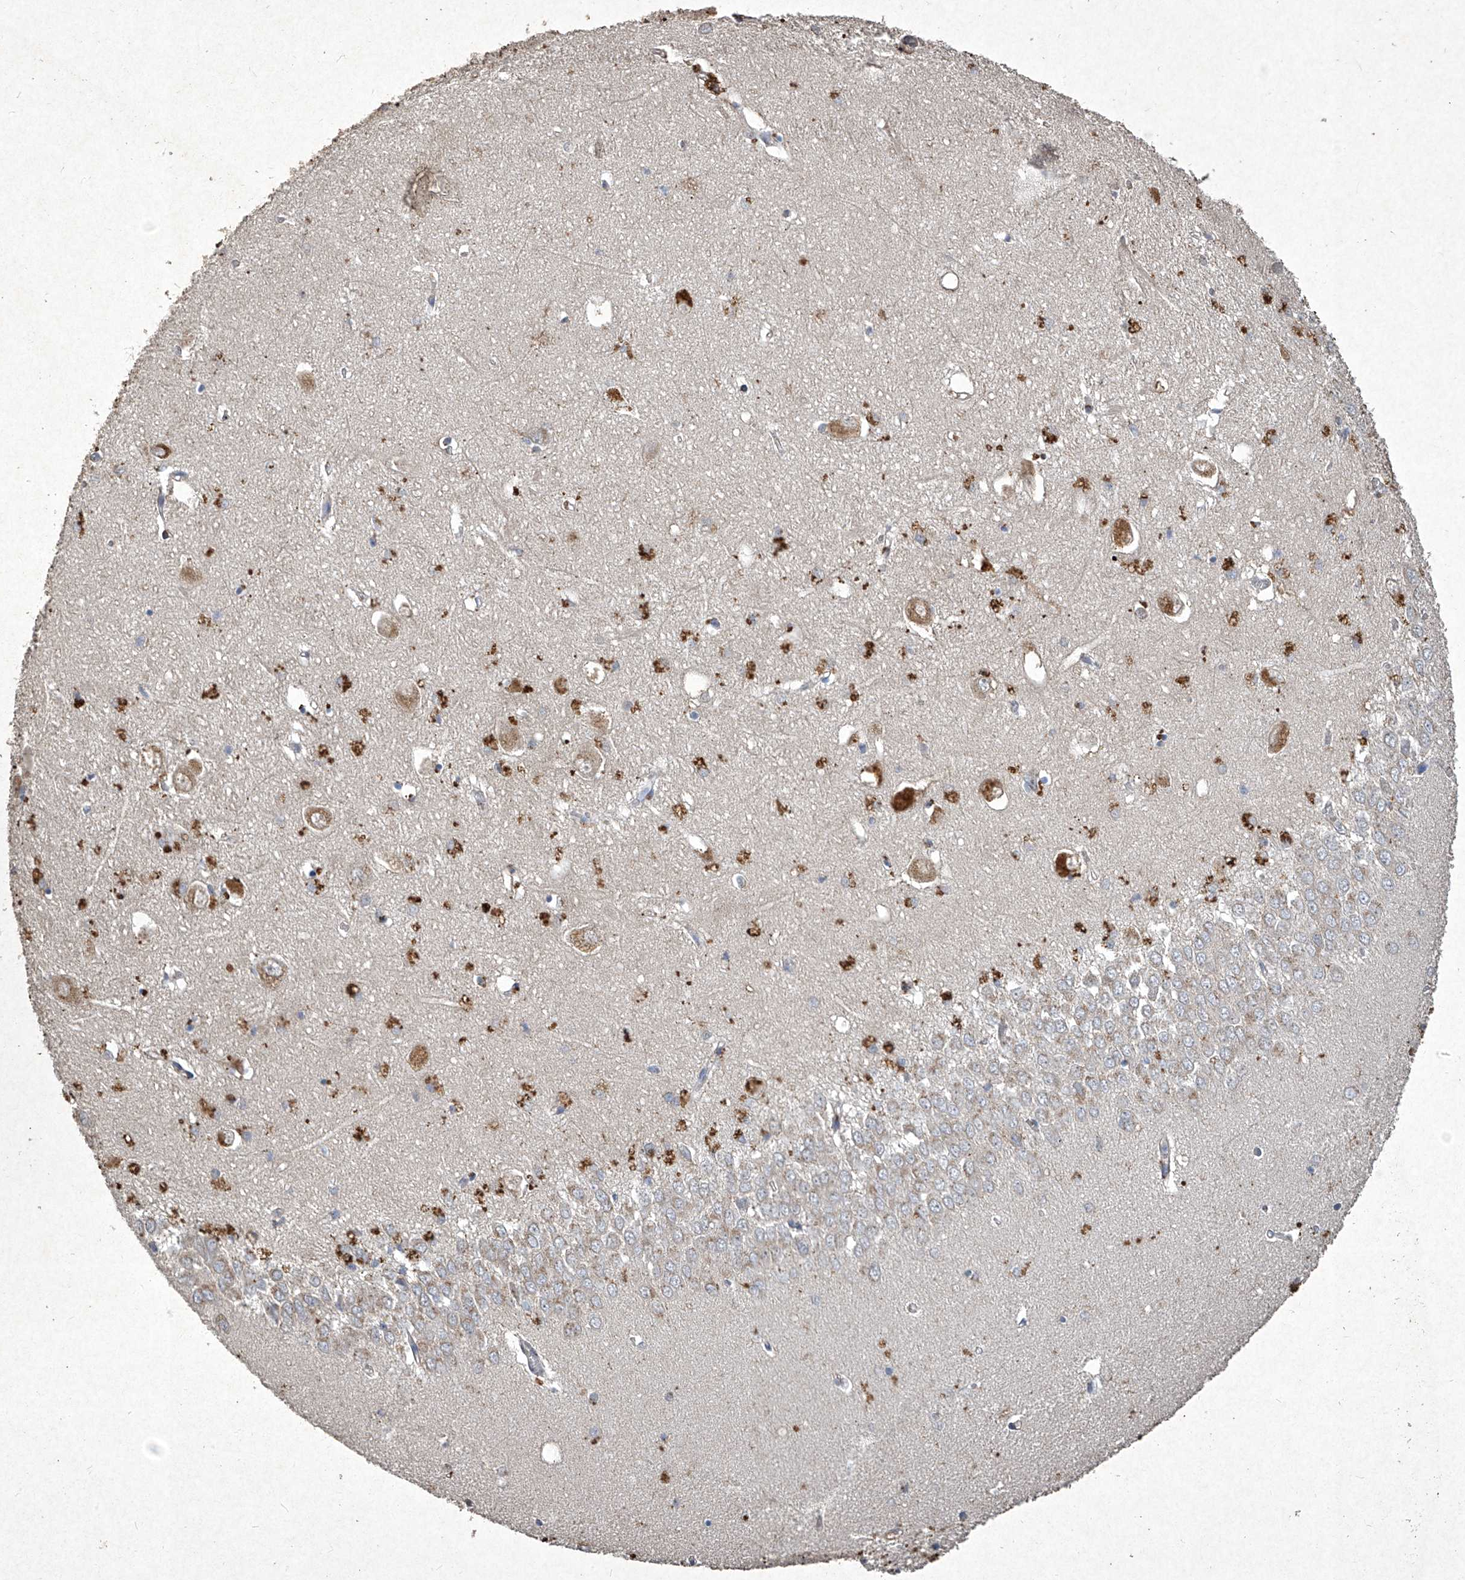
{"staining": {"intensity": "strong", "quantity": "25%-75%", "location": "cytoplasmic/membranous"}, "tissue": "hippocampus", "cell_type": "Glial cells", "image_type": "normal", "snomed": [{"axis": "morphology", "description": "Normal tissue, NOS"}, {"axis": "topography", "description": "Hippocampus"}], "caption": "Immunohistochemical staining of benign hippocampus exhibits strong cytoplasmic/membranous protein expression in approximately 25%-75% of glial cells. The protein of interest is shown in brown color, while the nuclei are stained blue.", "gene": "MED16", "patient": {"sex": "female", "age": 64}}